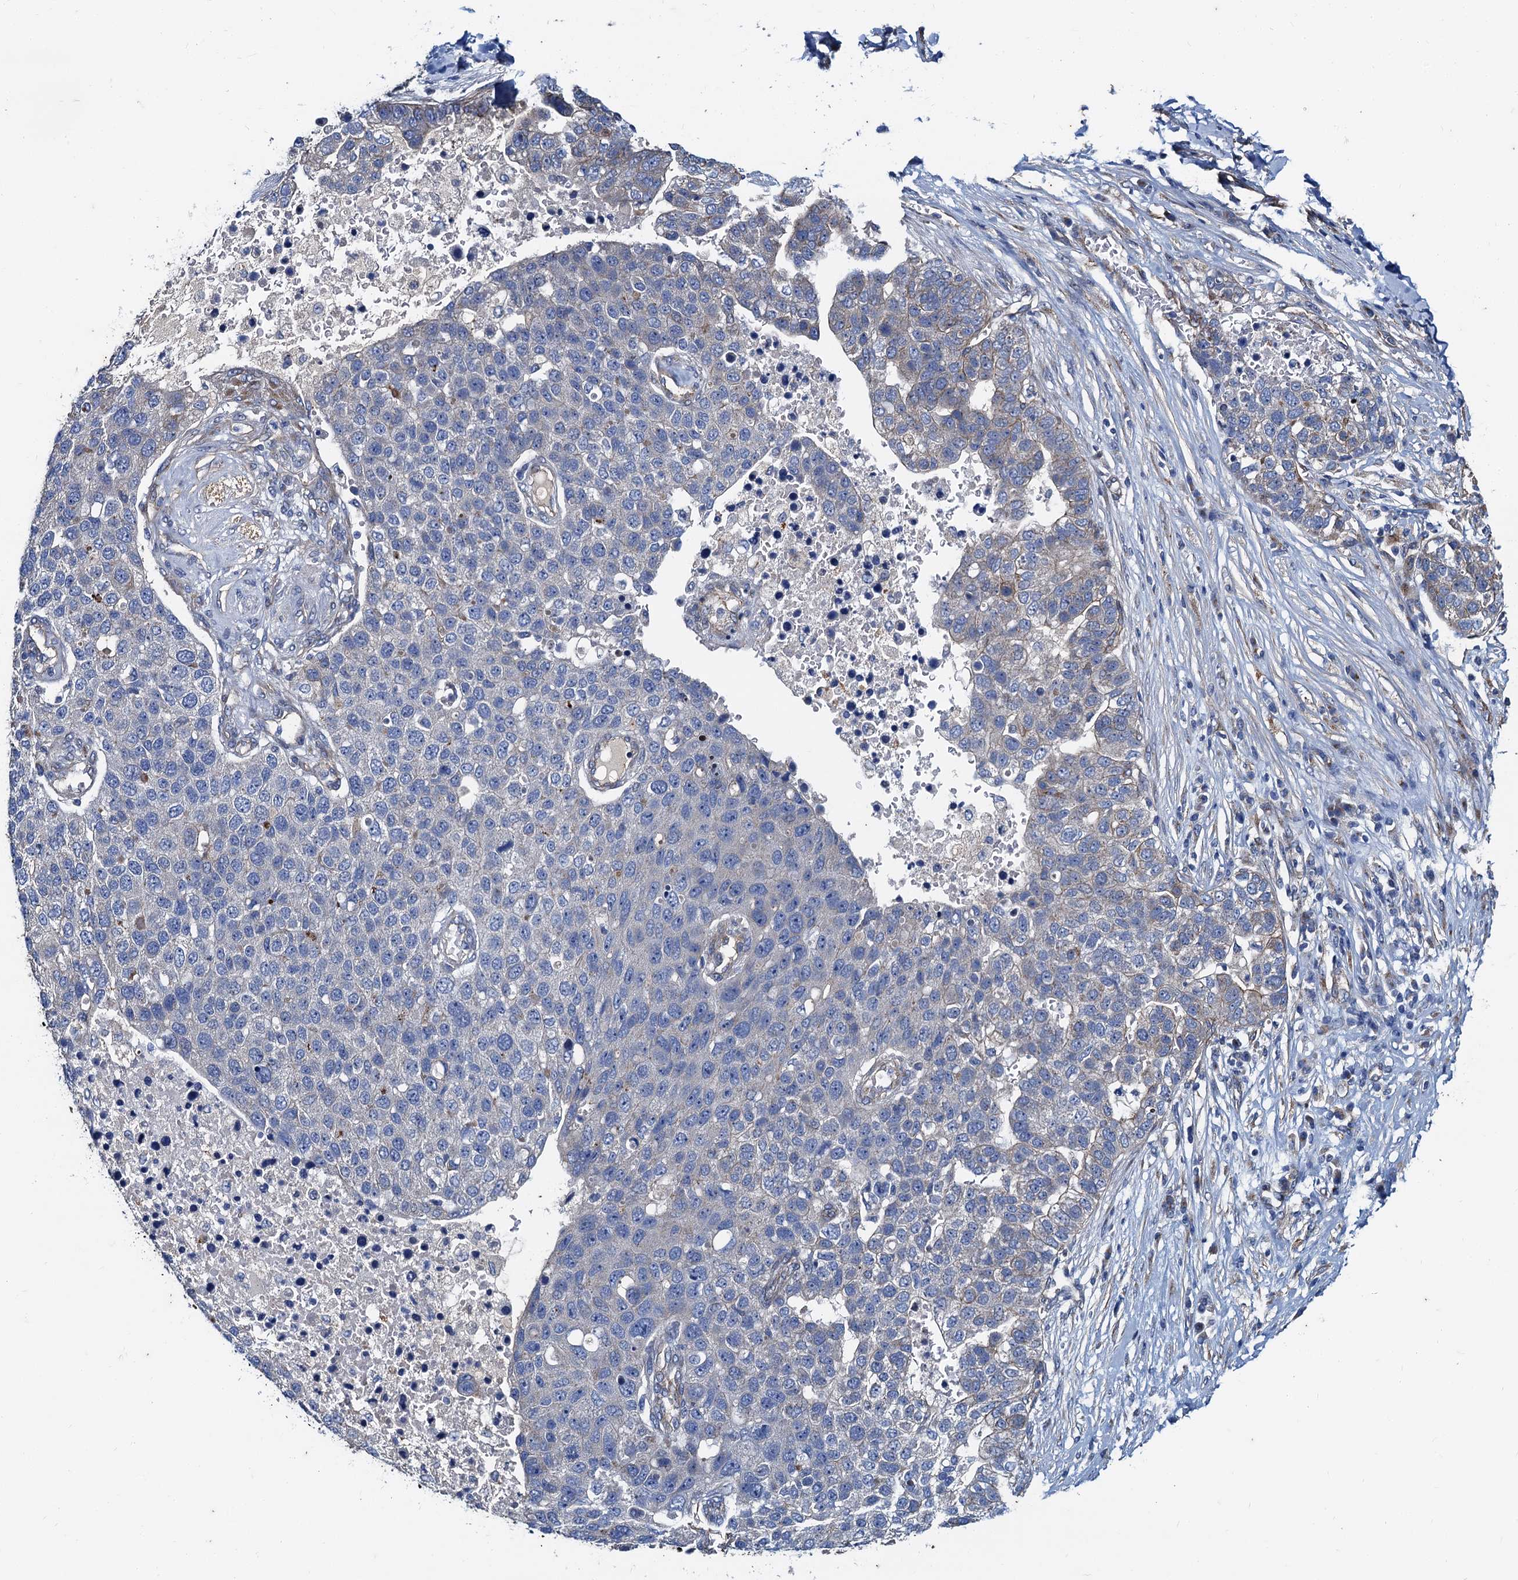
{"staining": {"intensity": "negative", "quantity": "none", "location": "none"}, "tissue": "pancreatic cancer", "cell_type": "Tumor cells", "image_type": "cancer", "snomed": [{"axis": "morphology", "description": "Adenocarcinoma, NOS"}, {"axis": "topography", "description": "Pancreas"}], "caption": "This is an immunohistochemistry photomicrograph of adenocarcinoma (pancreatic). There is no staining in tumor cells.", "gene": "NGRN", "patient": {"sex": "female", "age": 61}}